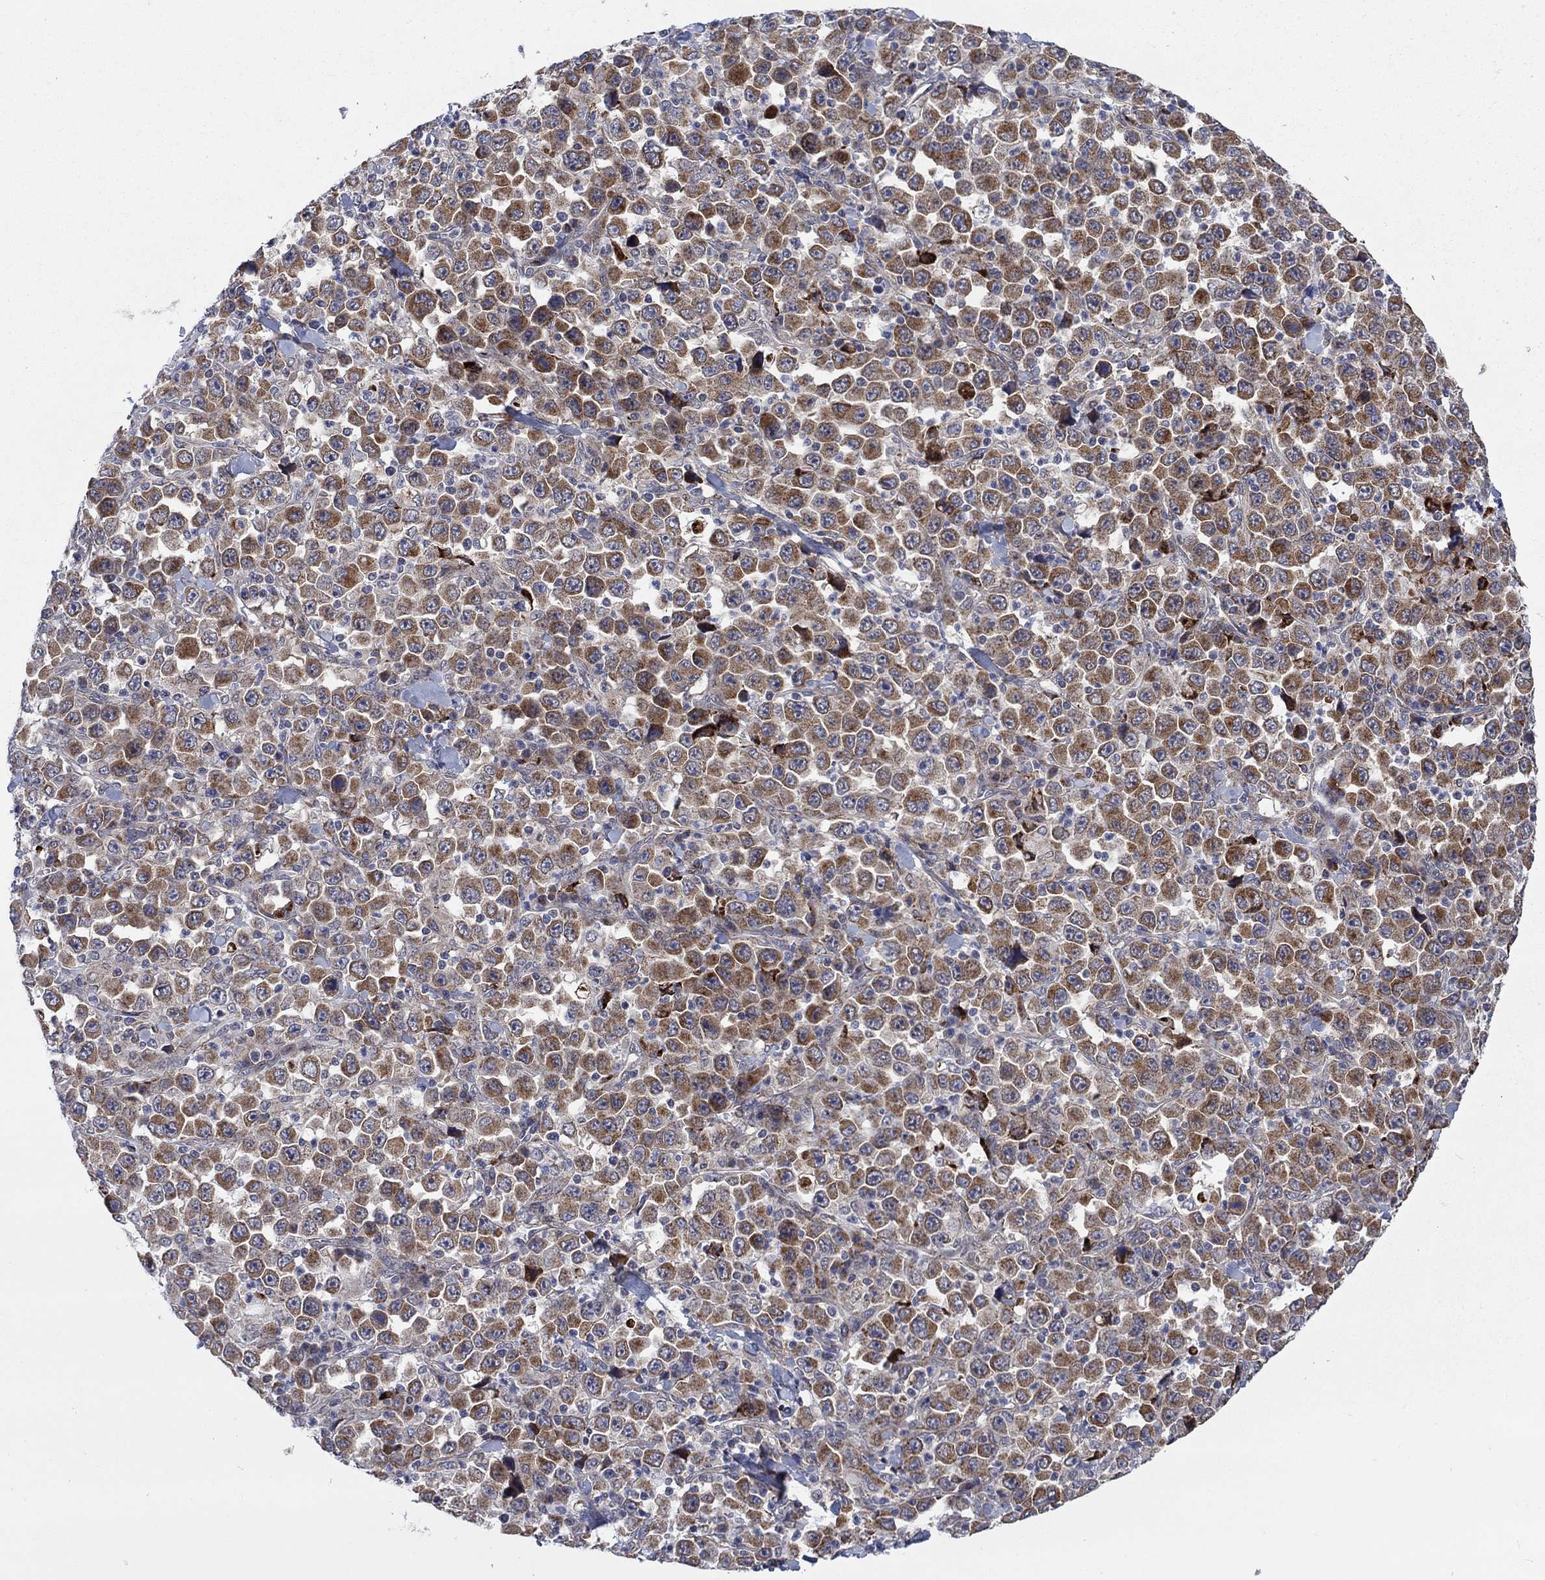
{"staining": {"intensity": "strong", "quantity": ">75%", "location": "cytoplasmic/membranous"}, "tissue": "stomach cancer", "cell_type": "Tumor cells", "image_type": "cancer", "snomed": [{"axis": "morphology", "description": "Normal tissue, NOS"}, {"axis": "morphology", "description": "Adenocarcinoma, NOS"}, {"axis": "topography", "description": "Stomach, upper"}, {"axis": "topography", "description": "Stomach"}], "caption": "The photomicrograph reveals a brown stain indicating the presence of a protein in the cytoplasmic/membranous of tumor cells in stomach adenocarcinoma. The protein is stained brown, and the nuclei are stained in blue (DAB (3,3'-diaminobenzidine) IHC with brightfield microscopy, high magnification).", "gene": "SLC35F2", "patient": {"sex": "male", "age": 59}}